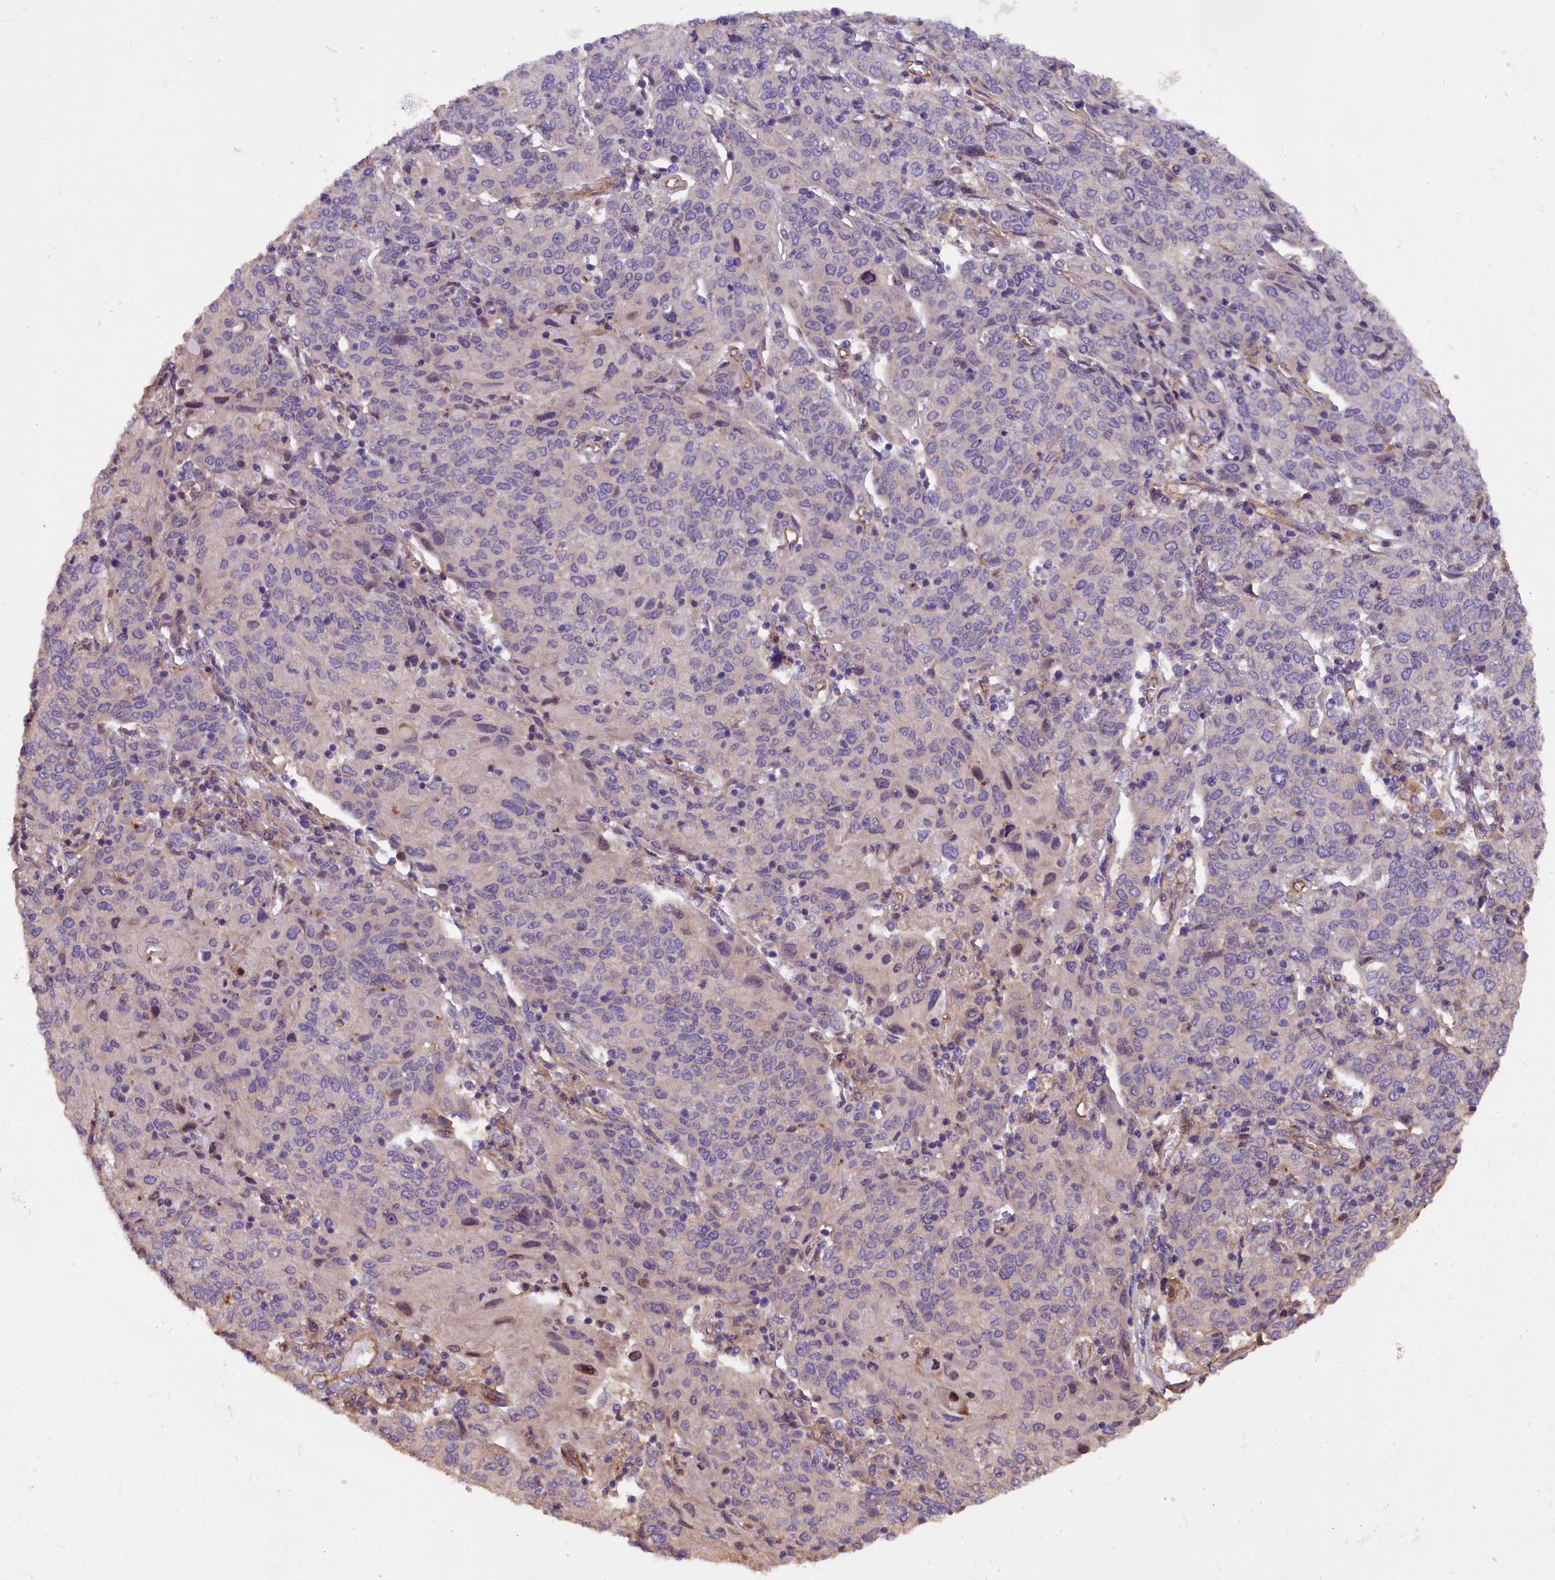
{"staining": {"intensity": "negative", "quantity": "none", "location": "none"}, "tissue": "cervical cancer", "cell_type": "Tumor cells", "image_type": "cancer", "snomed": [{"axis": "morphology", "description": "Squamous cell carcinoma, NOS"}, {"axis": "topography", "description": "Cervix"}], "caption": "An image of human cervical cancer (squamous cell carcinoma) is negative for staining in tumor cells. Nuclei are stained in blue.", "gene": "ERMARD", "patient": {"sex": "female", "age": 67}}